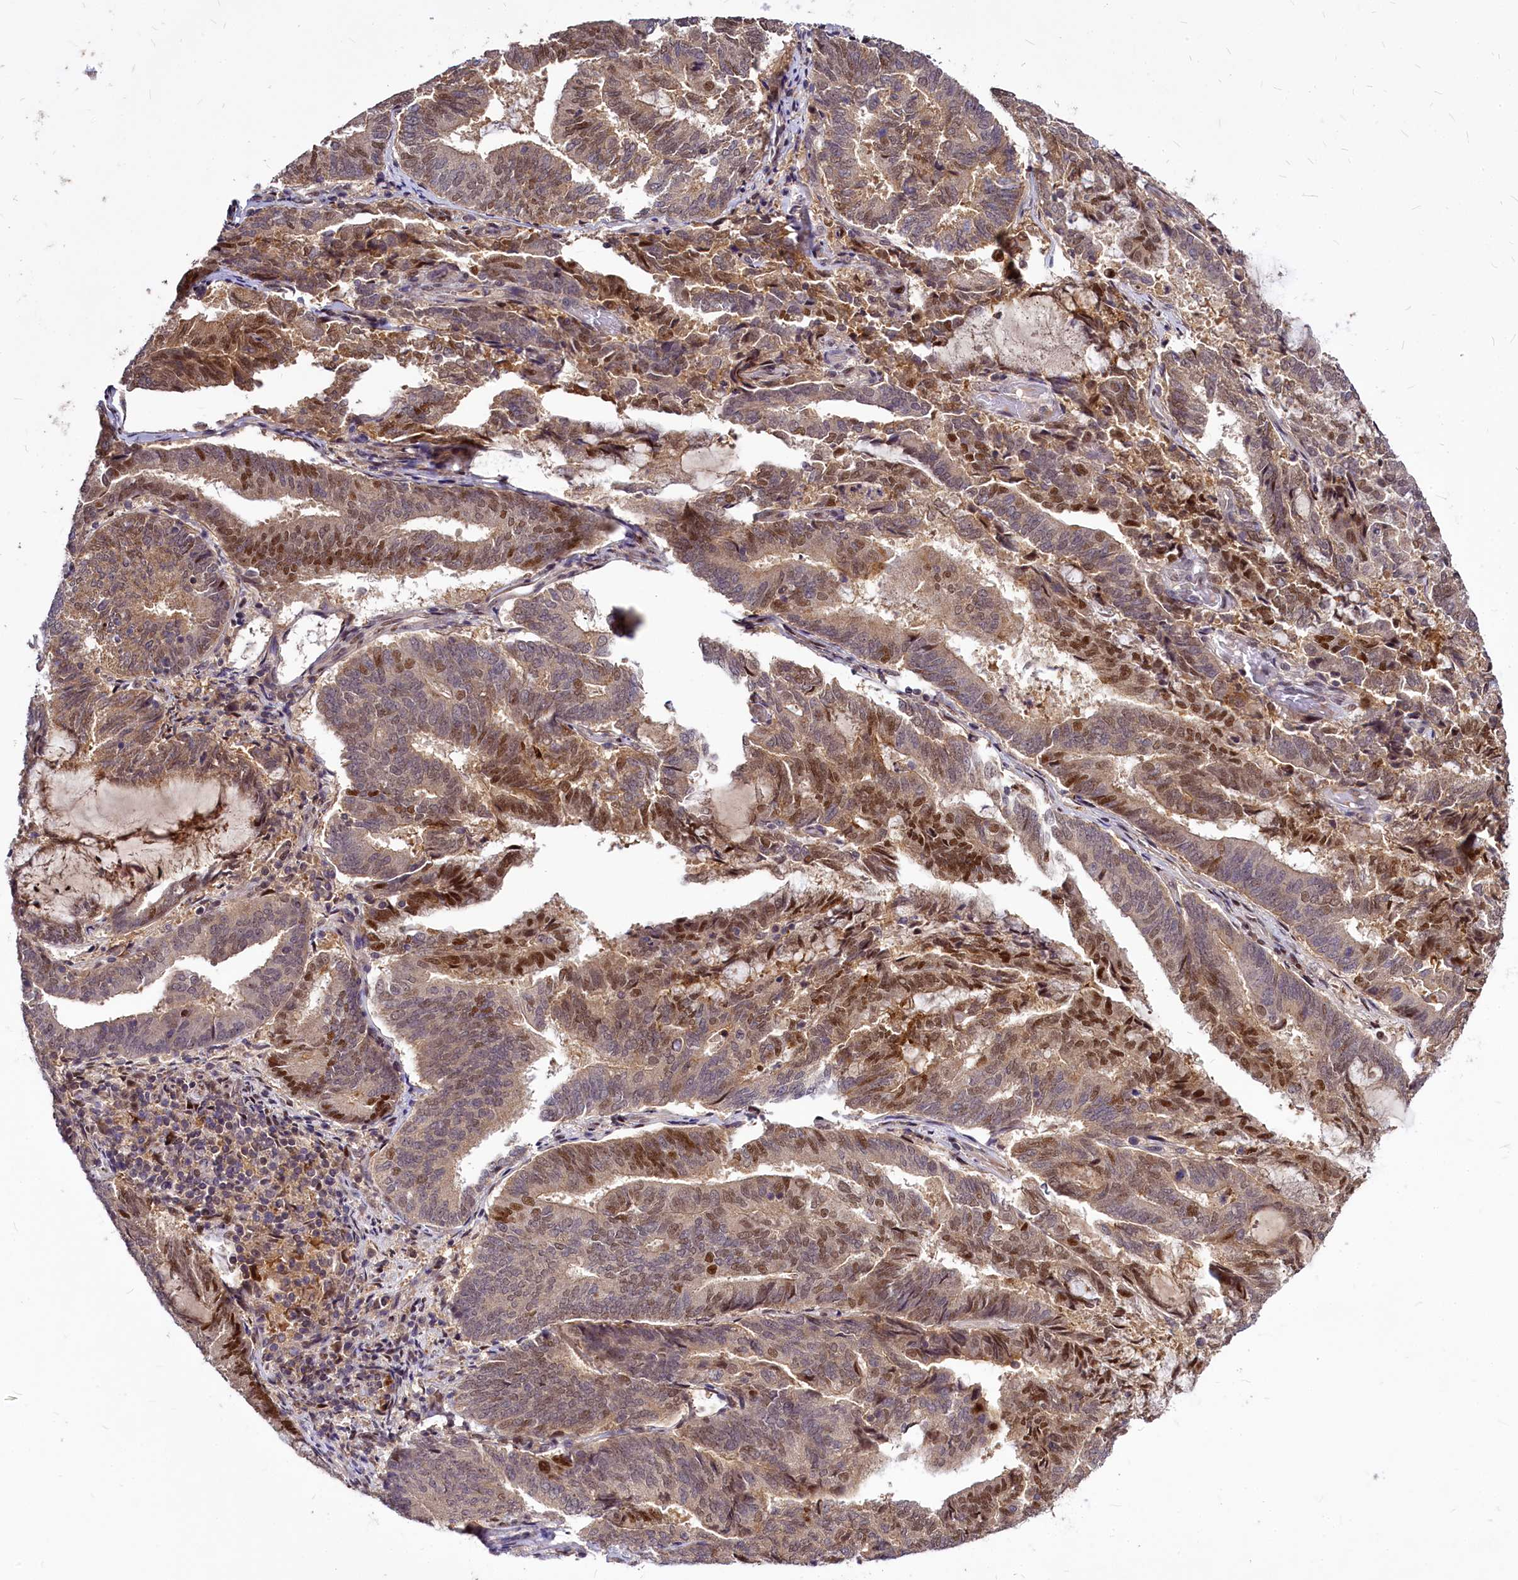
{"staining": {"intensity": "moderate", "quantity": ">75%", "location": "nuclear"}, "tissue": "endometrial cancer", "cell_type": "Tumor cells", "image_type": "cancer", "snomed": [{"axis": "morphology", "description": "Adenocarcinoma, NOS"}, {"axis": "topography", "description": "Endometrium"}], "caption": "Immunohistochemistry (IHC) image of endometrial adenocarcinoma stained for a protein (brown), which demonstrates medium levels of moderate nuclear expression in about >75% of tumor cells.", "gene": "MAML2", "patient": {"sex": "female", "age": 80}}